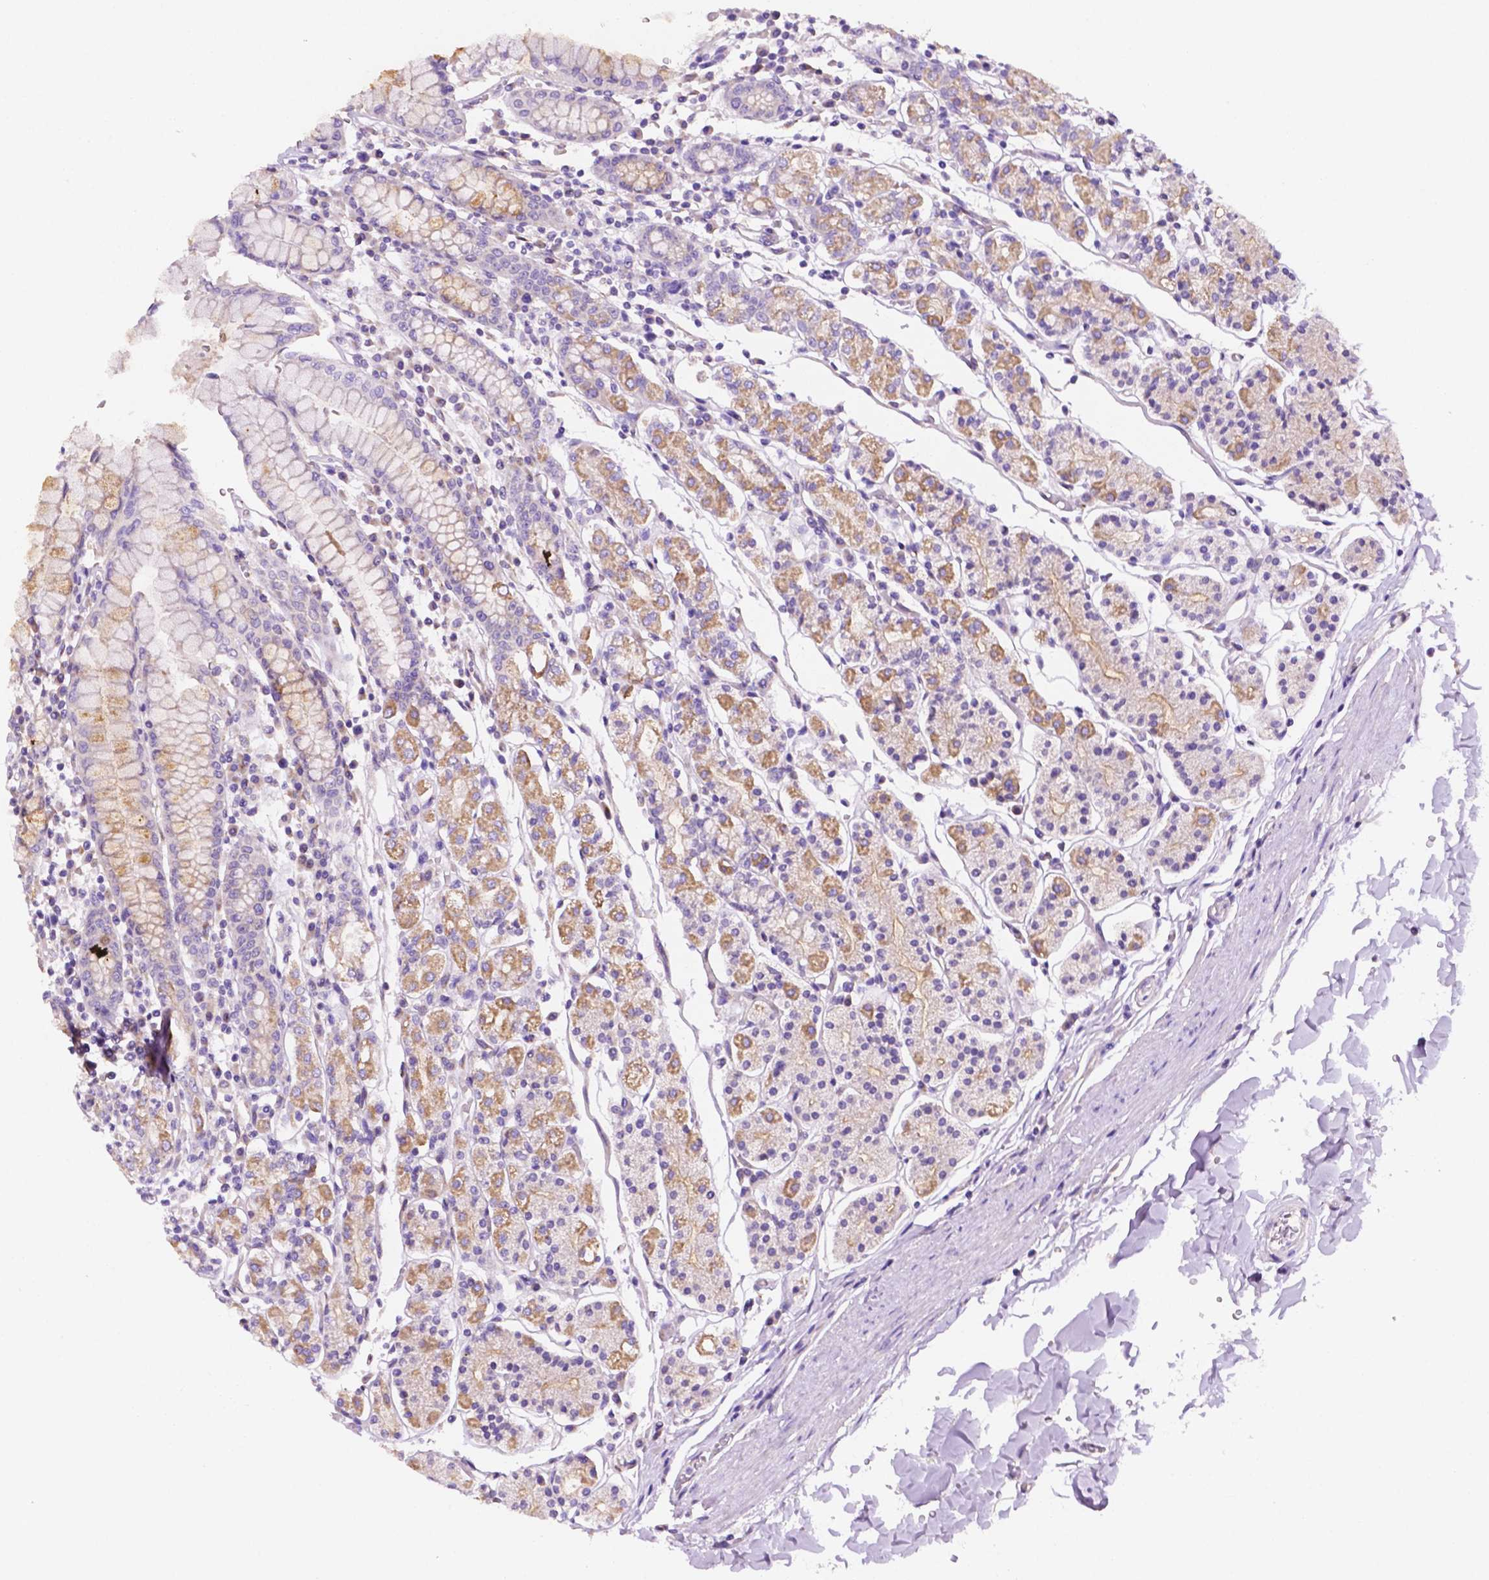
{"staining": {"intensity": "moderate", "quantity": "25%-75%", "location": "cytoplasmic/membranous"}, "tissue": "stomach", "cell_type": "Glandular cells", "image_type": "normal", "snomed": [{"axis": "morphology", "description": "Normal tissue, NOS"}, {"axis": "topography", "description": "Stomach, upper"}, {"axis": "topography", "description": "Stomach"}], "caption": "High-power microscopy captured an immunohistochemistry histopathology image of unremarkable stomach, revealing moderate cytoplasmic/membranous positivity in approximately 25%-75% of glandular cells. Nuclei are stained in blue.", "gene": "CEACAM7", "patient": {"sex": "male", "age": 62}}